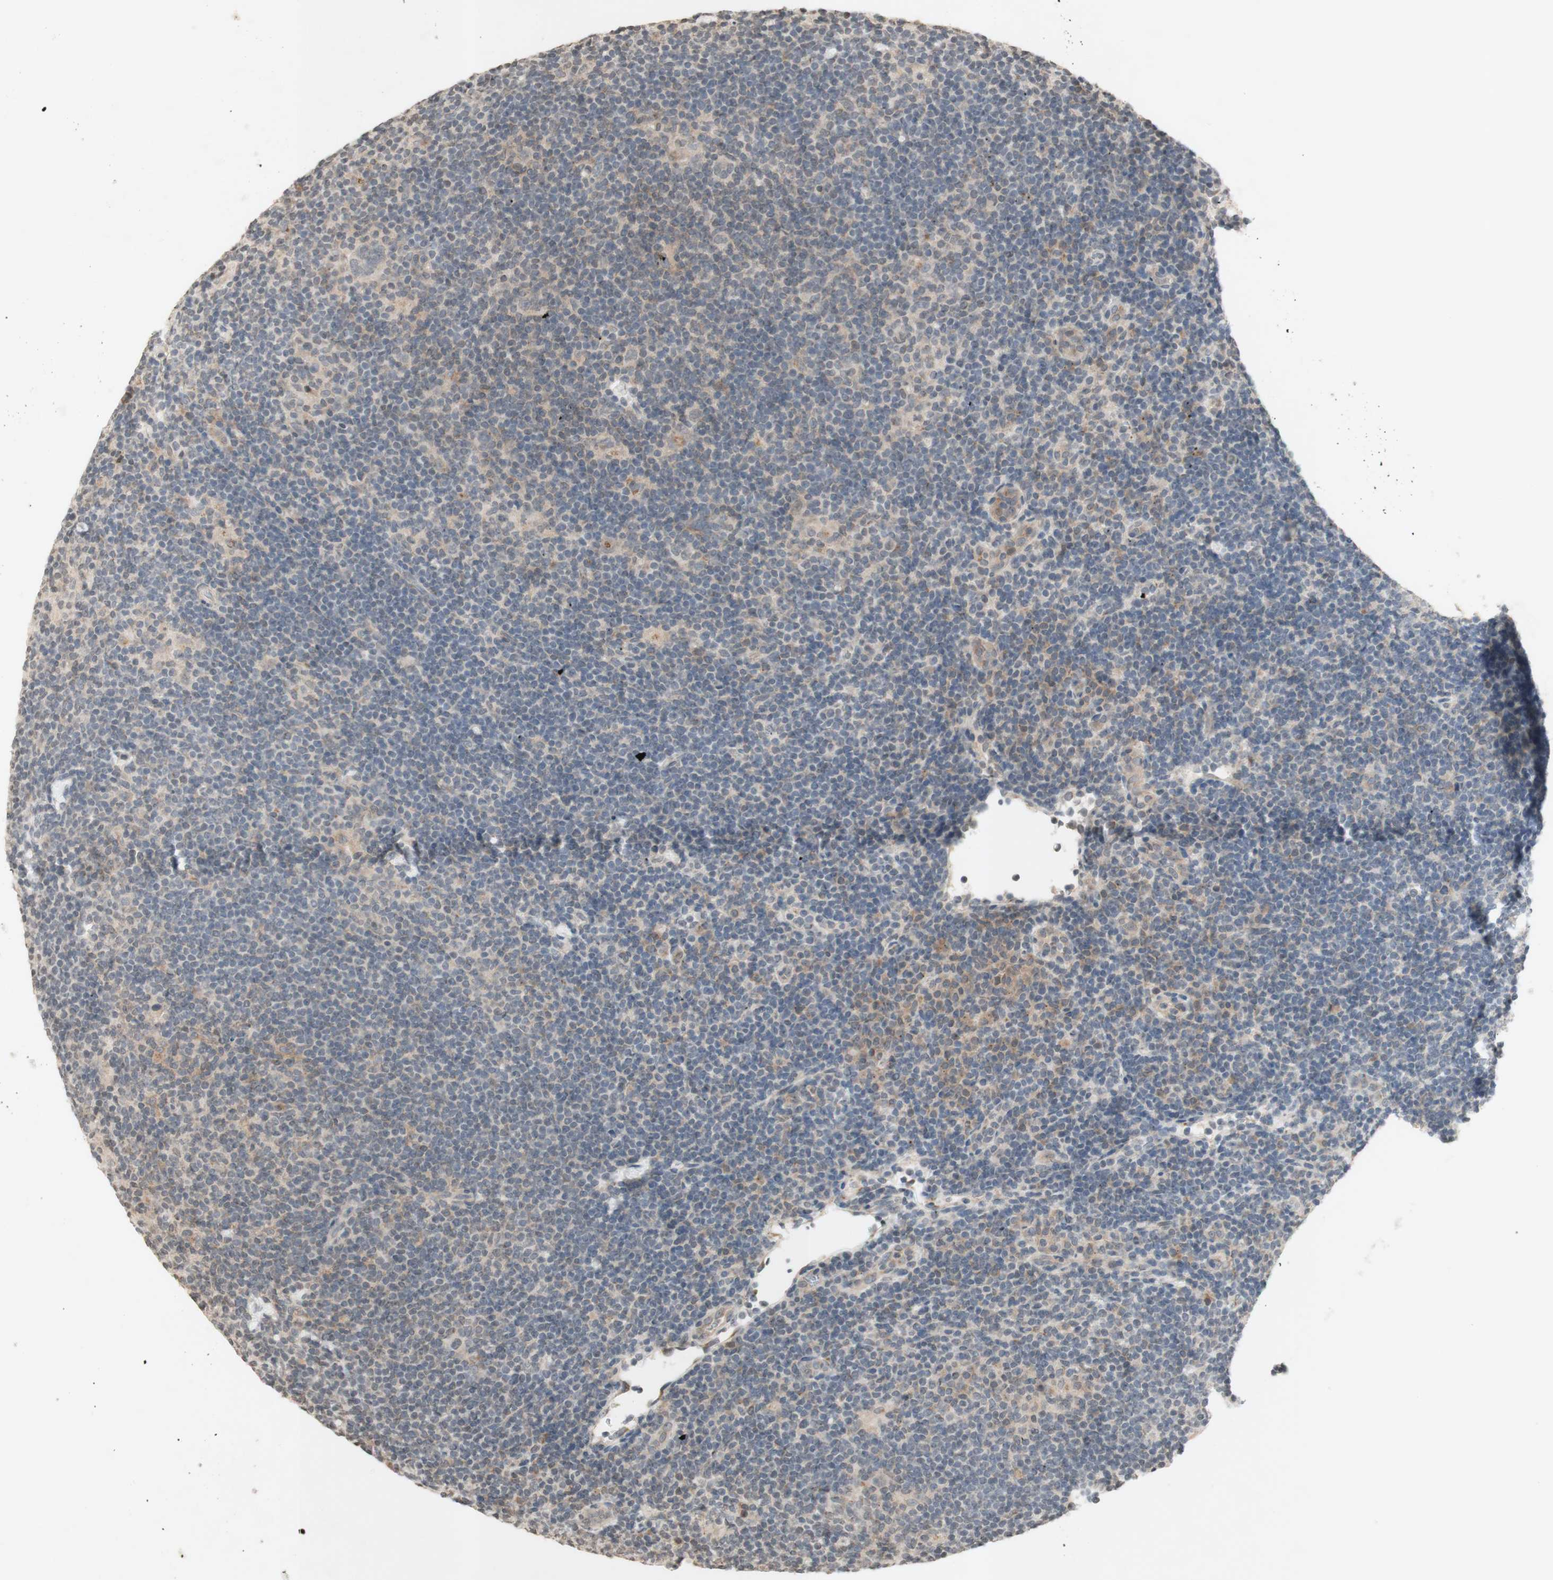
{"staining": {"intensity": "negative", "quantity": "none", "location": "none"}, "tissue": "lymphoma", "cell_type": "Tumor cells", "image_type": "cancer", "snomed": [{"axis": "morphology", "description": "Hodgkin's disease, NOS"}, {"axis": "topography", "description": "Lymph node"}], "caption": "Human Hodgkin's disease stained for a protein using immunohistochemistry (IHC) shows no positivity in tumor cells.", "gene": "GLI1", "patient": {"sex": "female", "age": 57}}